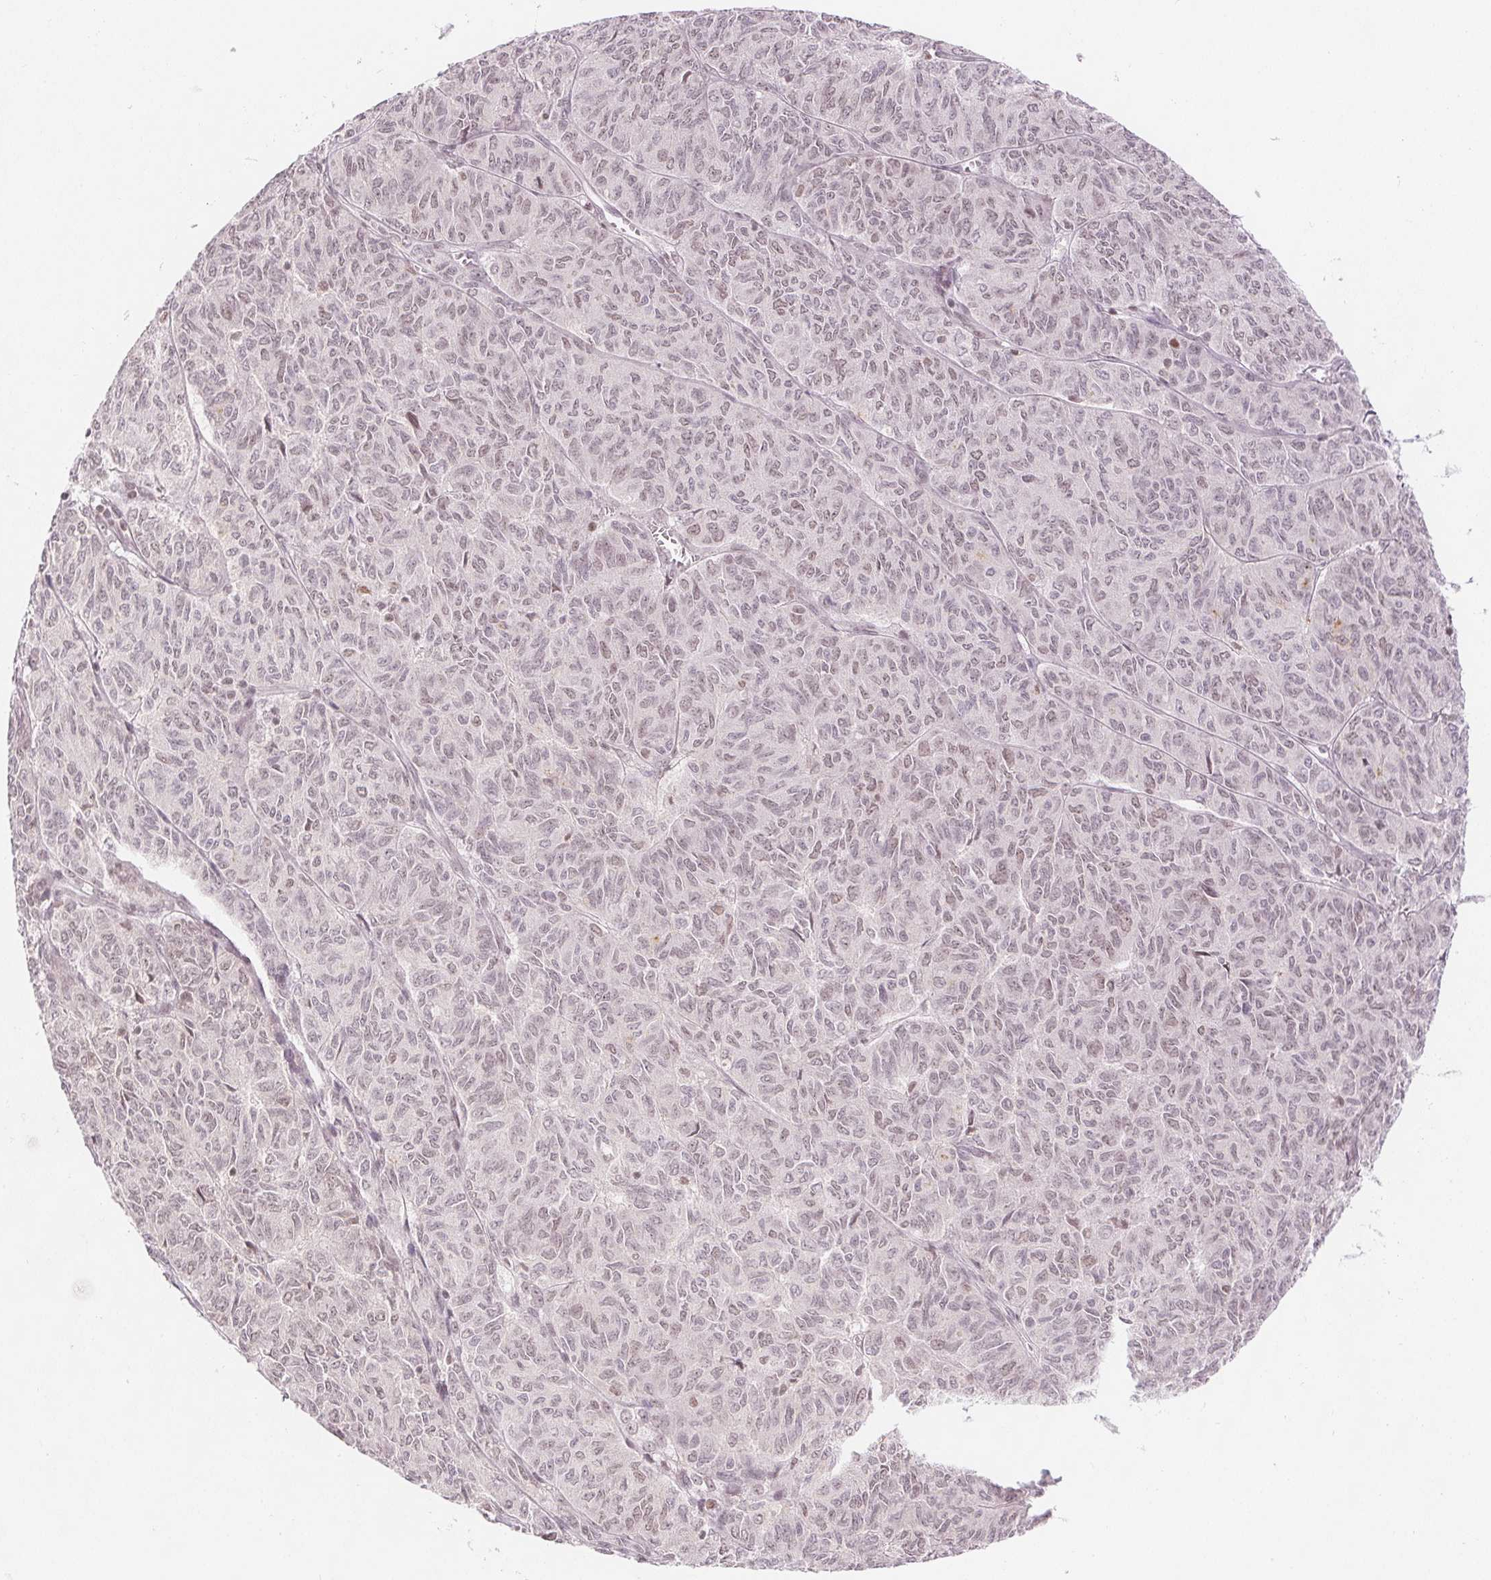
{"staining": {"intensity": "negative", "quantity": "none", "location": "none"}, "tissue": "ovarian cancer", "cell_type": "Tumor cells", "image_type": "cancer", "snomed": [{"axis": "morphology", "description": "Carcinoma, endometroid"}, {"axis": "topography", "description": "Ovary"}], "caption": "Tumor cells show no significant protein expression in ovarian cancer (endometroid carcinoma).", "gene": "DEK", "patient": {"sex": "female", "age": 80}}